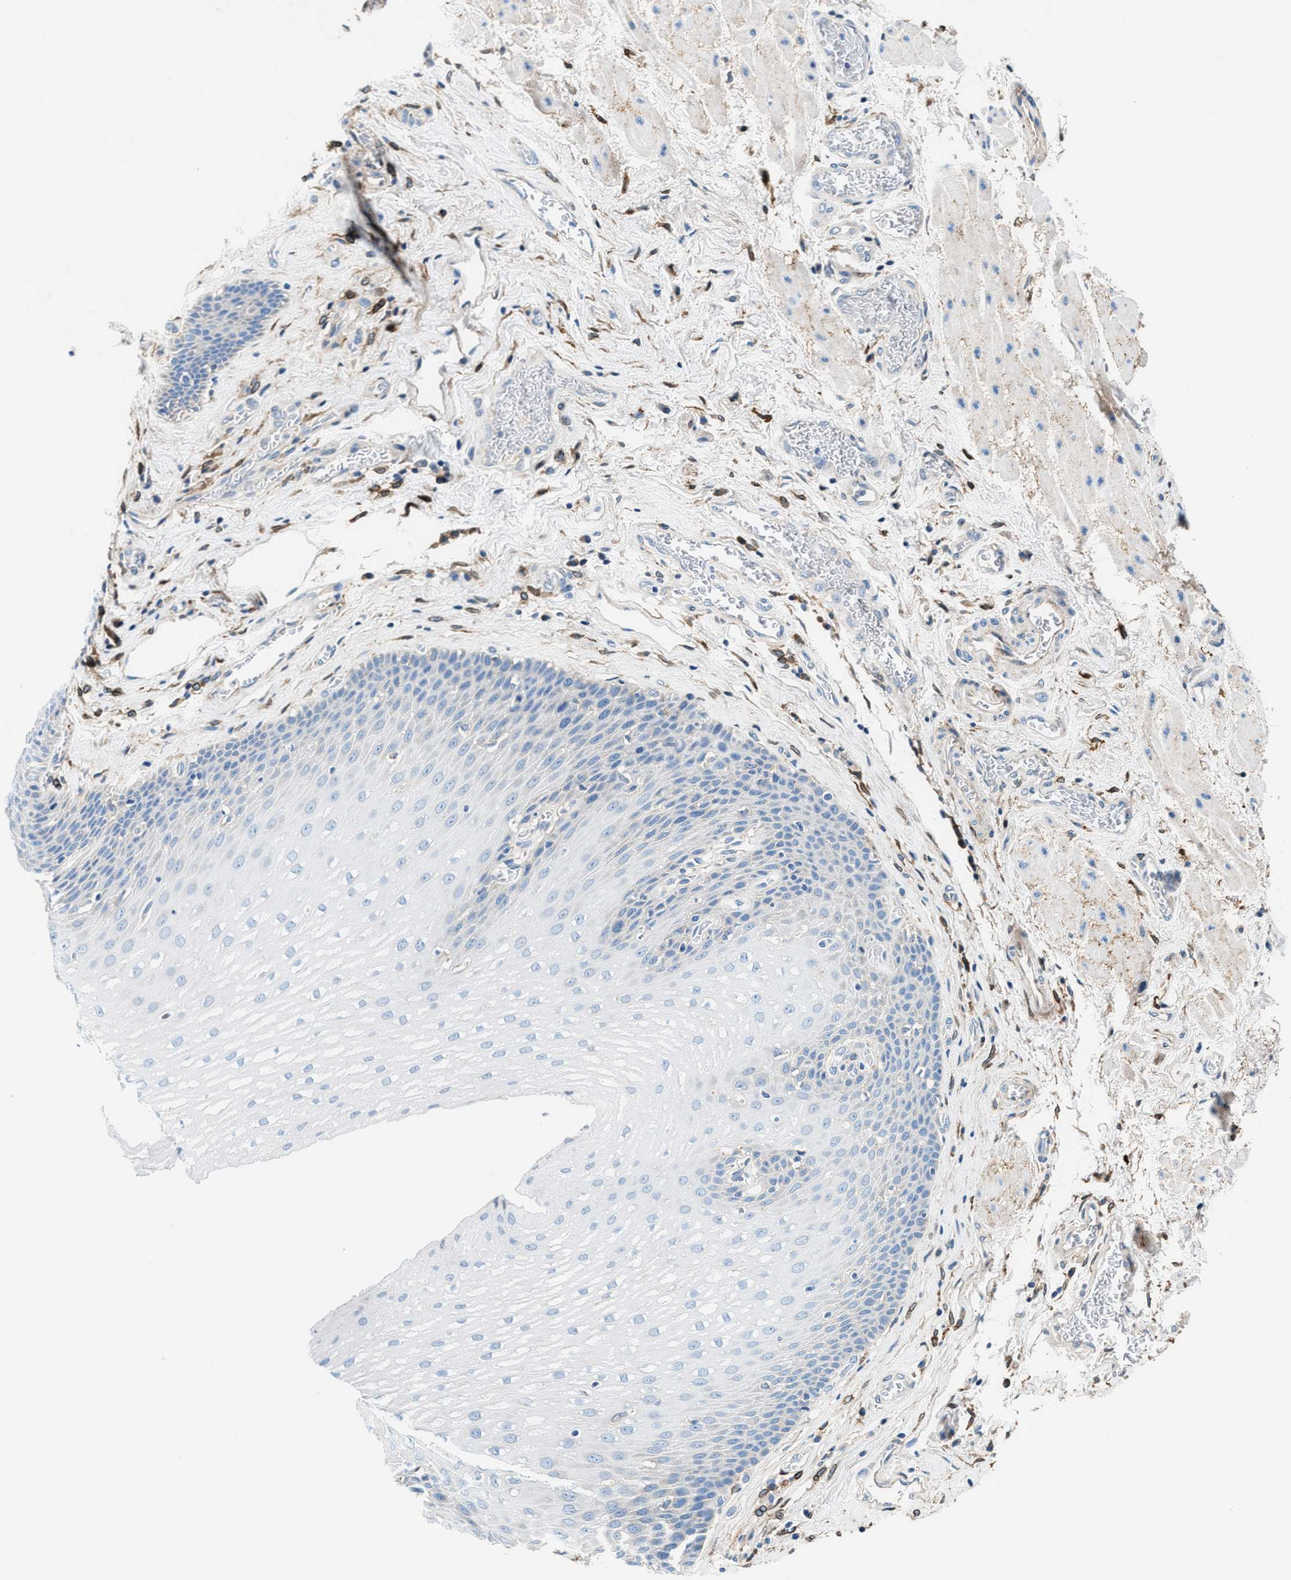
{"staining": {"intensity": "negative", "quantity": "none", "location": "none"}, "tissue": "esophagus", "cell_type": "Squamous epithelial cells", "image_type": "normal", "snomed": [{"axis": "morphology", "description": "Normal tissue, NOS"}, {"axis": "topography", "description": "Esophagus"}], "caption": "Squamous epithelial cells are negative for protein expression in normal human esophagus. (Stains: DAB (3,3'-diaminobenzidine) immunohistochemistry with hematoxylin counter stain, Microscopy: brightfield microscopy at high magnification).", "gene": "SLFN11", "patient": {"sex": "male", "age": 48}}